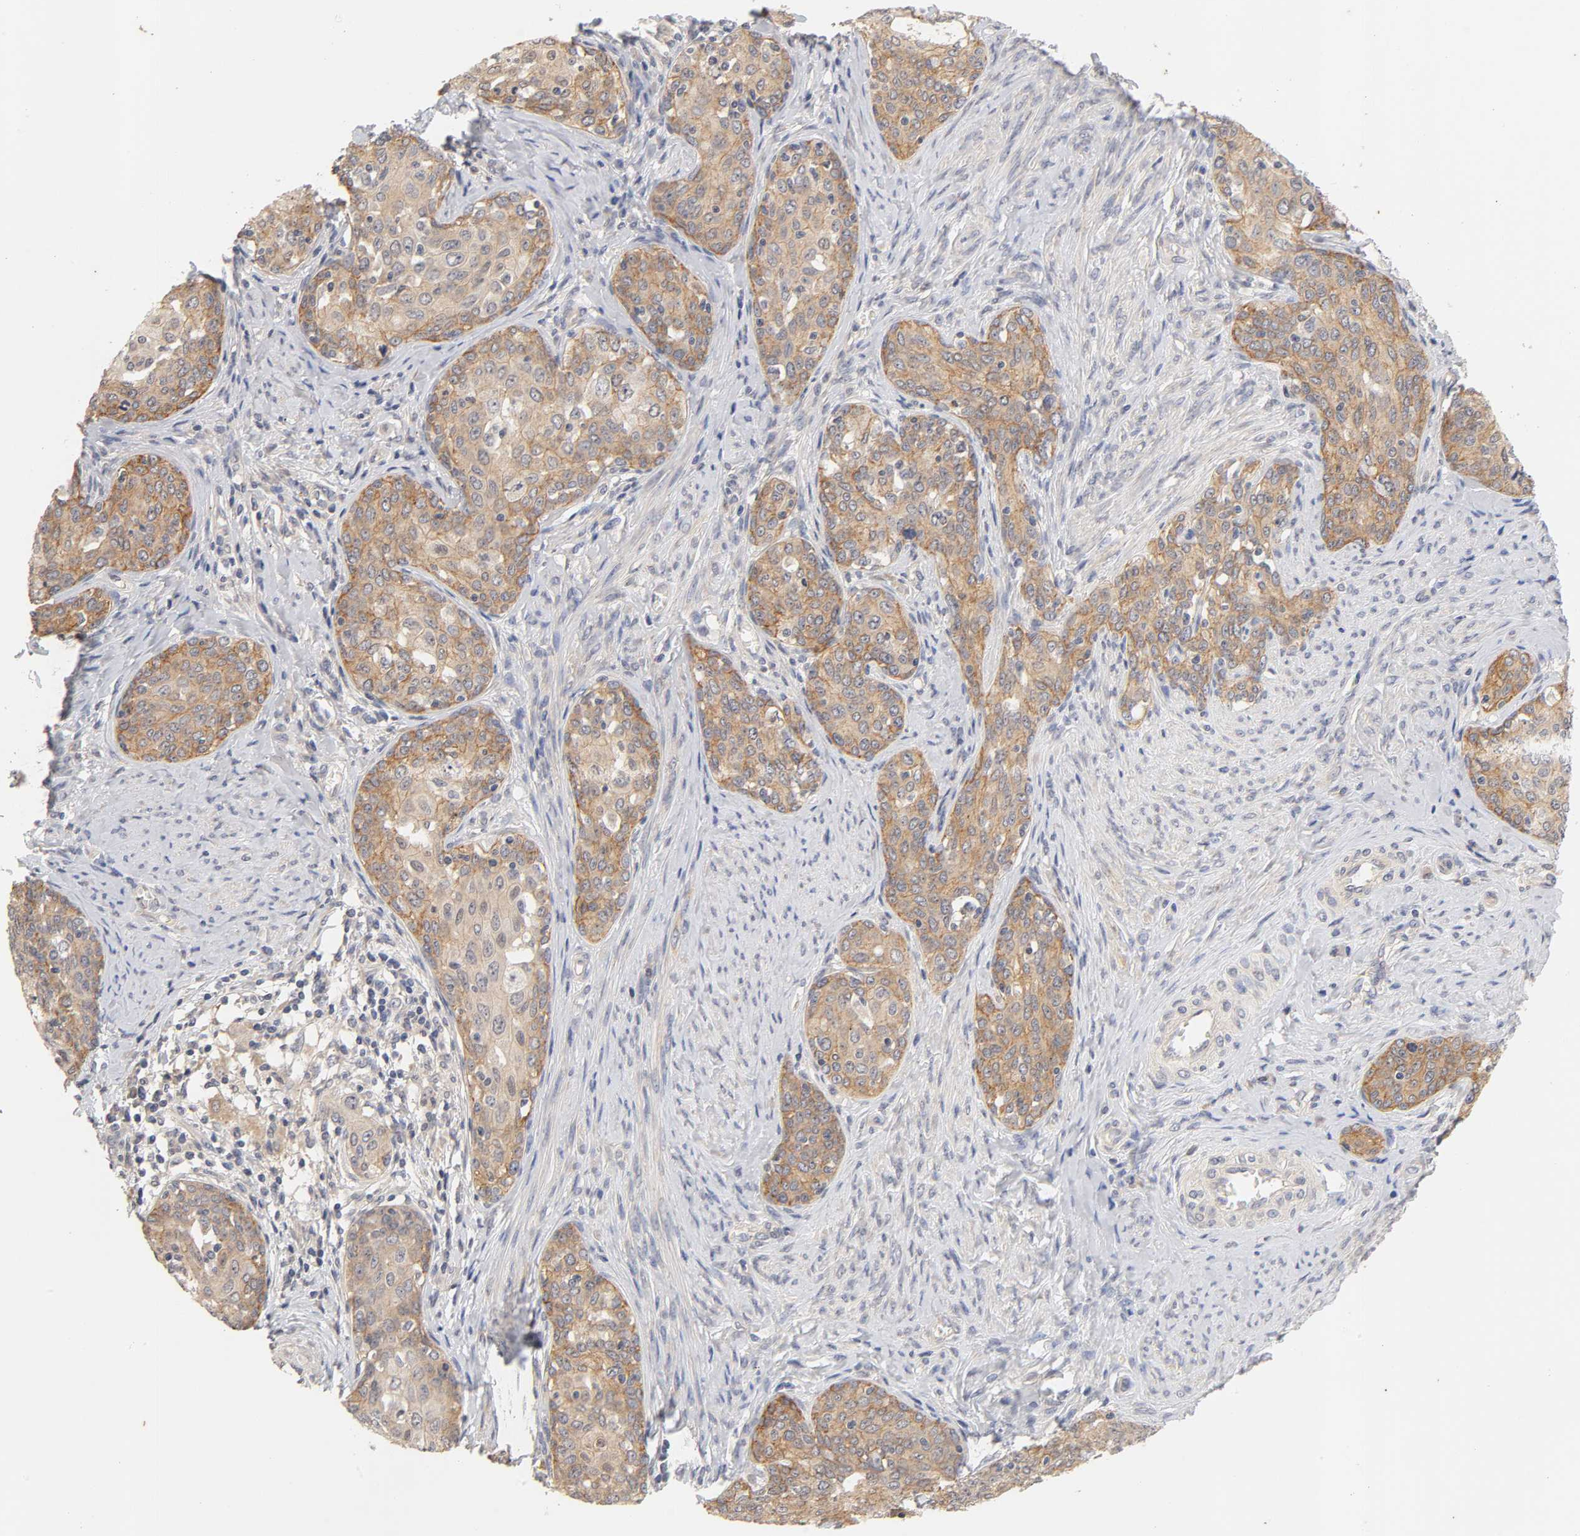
{"staining": {"intensity": "moderate", "quantity": ">75%", "location": "cytoplasmic/membranous"}, "tissue": "cervical cancer", "cell_type": "Tumor cells", "image_type": "cancer", "snomed": [{"axis": "morphology", "description": "Squamous cell carcinoma, NOS"}, {"axis": "morphology", "description": "Adenocarcinoma, NOS"}, {"axis": "topography", "description": "Cervix"}], "caption": "Immunohistochemistry (DAB) staining of human cervical adenocarcinoma exhibits moderate cytoplasmic/membranous protein expression in approximately >75% of tumor cells.", "gene": "CXADR", "patient": {"sex": "female", "age": 52}}